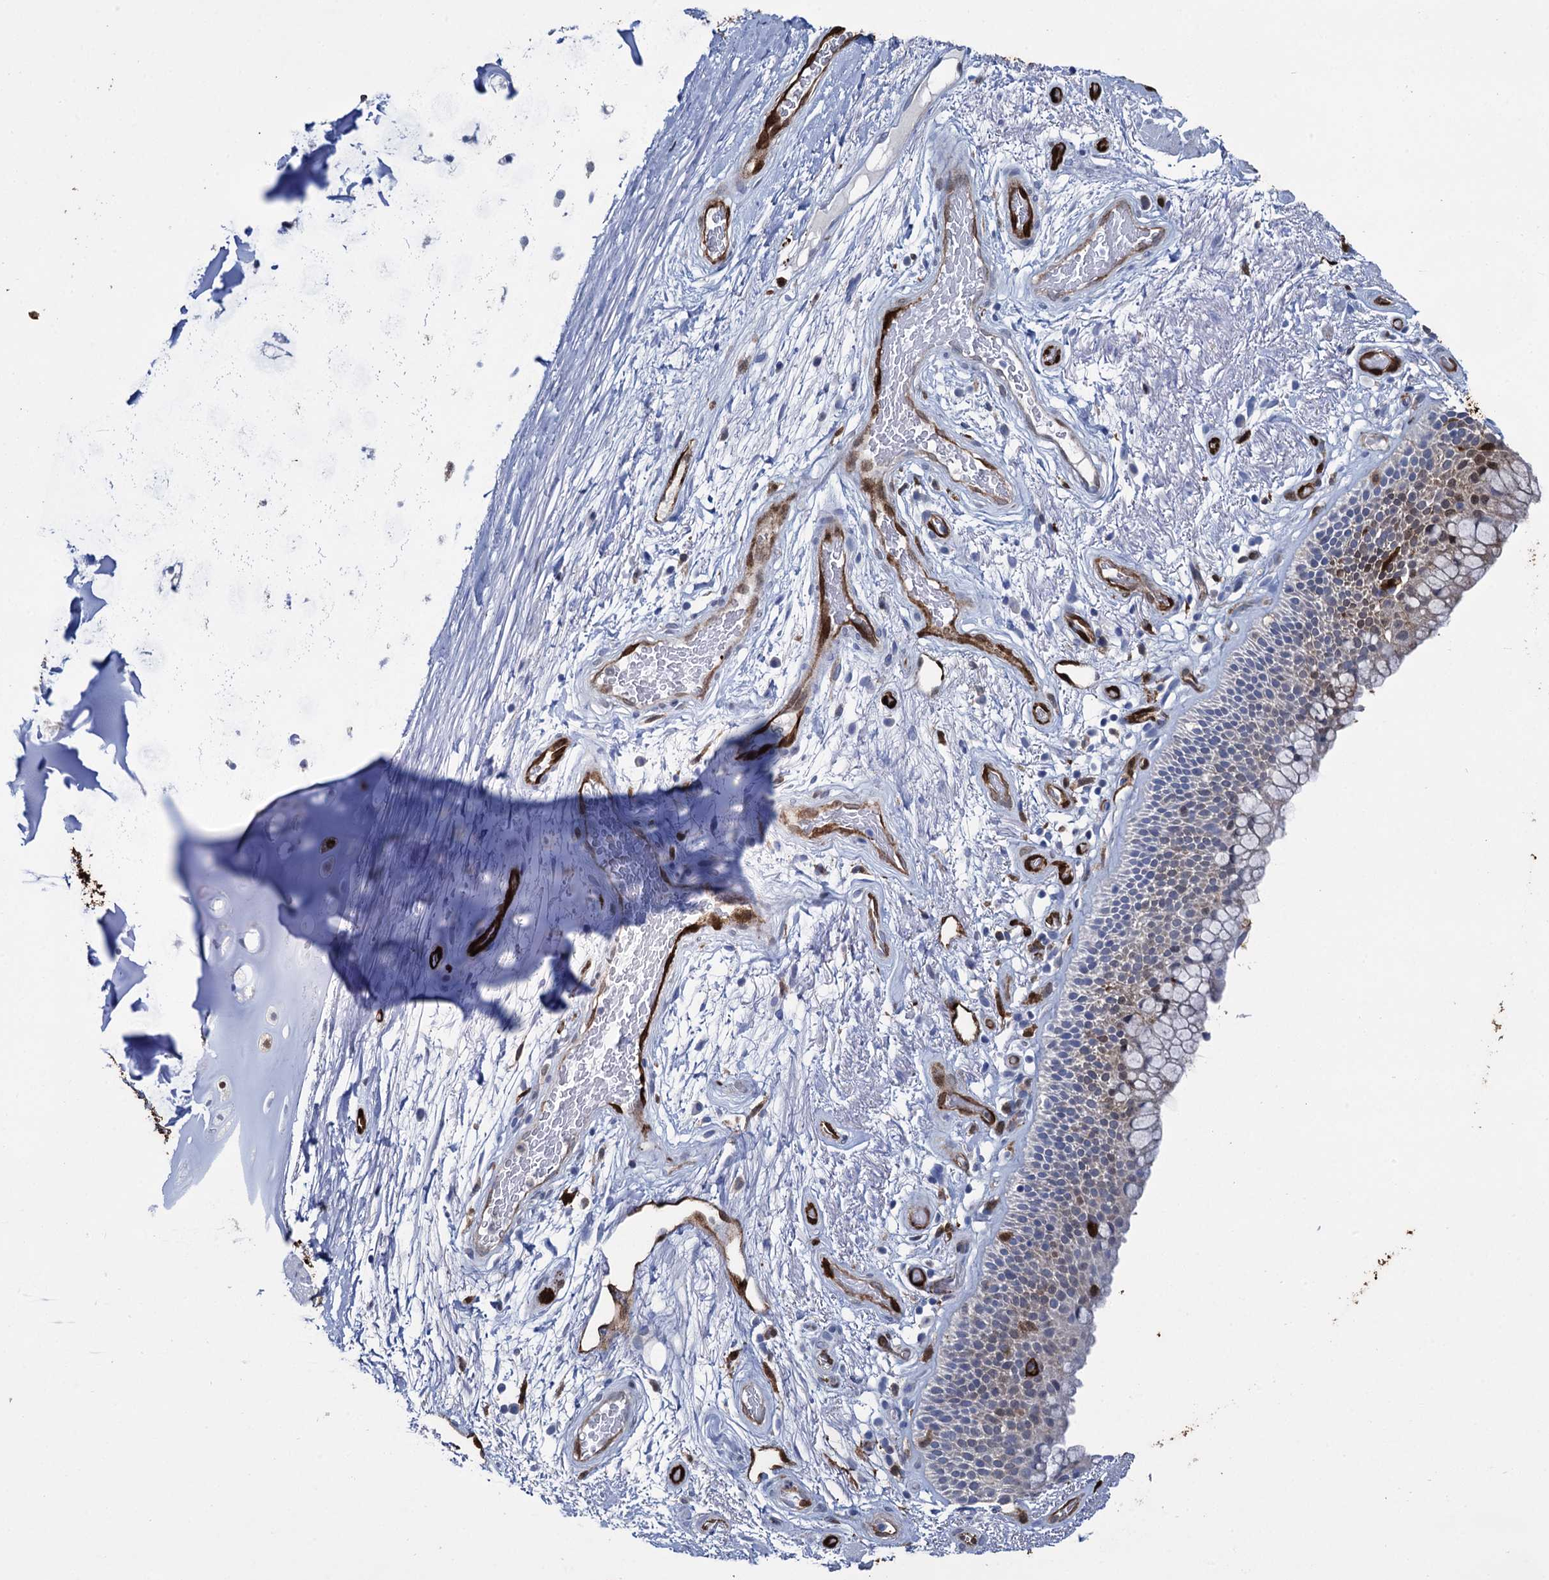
{"staining": {"intensity": "moderate", "quantity": "<25%", "location": "cytoplasmic/membranous"}, "tissue": "bronchus", "cell_type": "Respiratory epithelial cells", "image_type": "normal", "snomed": [{"axis": "morphology", "description": "Normal tissue, NOS"}, {"axis": "topography", "description": "Bronchus"}], "caption": "Protein staining exhibits moderate cytoplasmic/membranous expression in approximately <25% of respiratory epithelial cells in unremarkable bronchus.", "gene": "FABP5", "patient": {"sex": "male", "age": 65}}